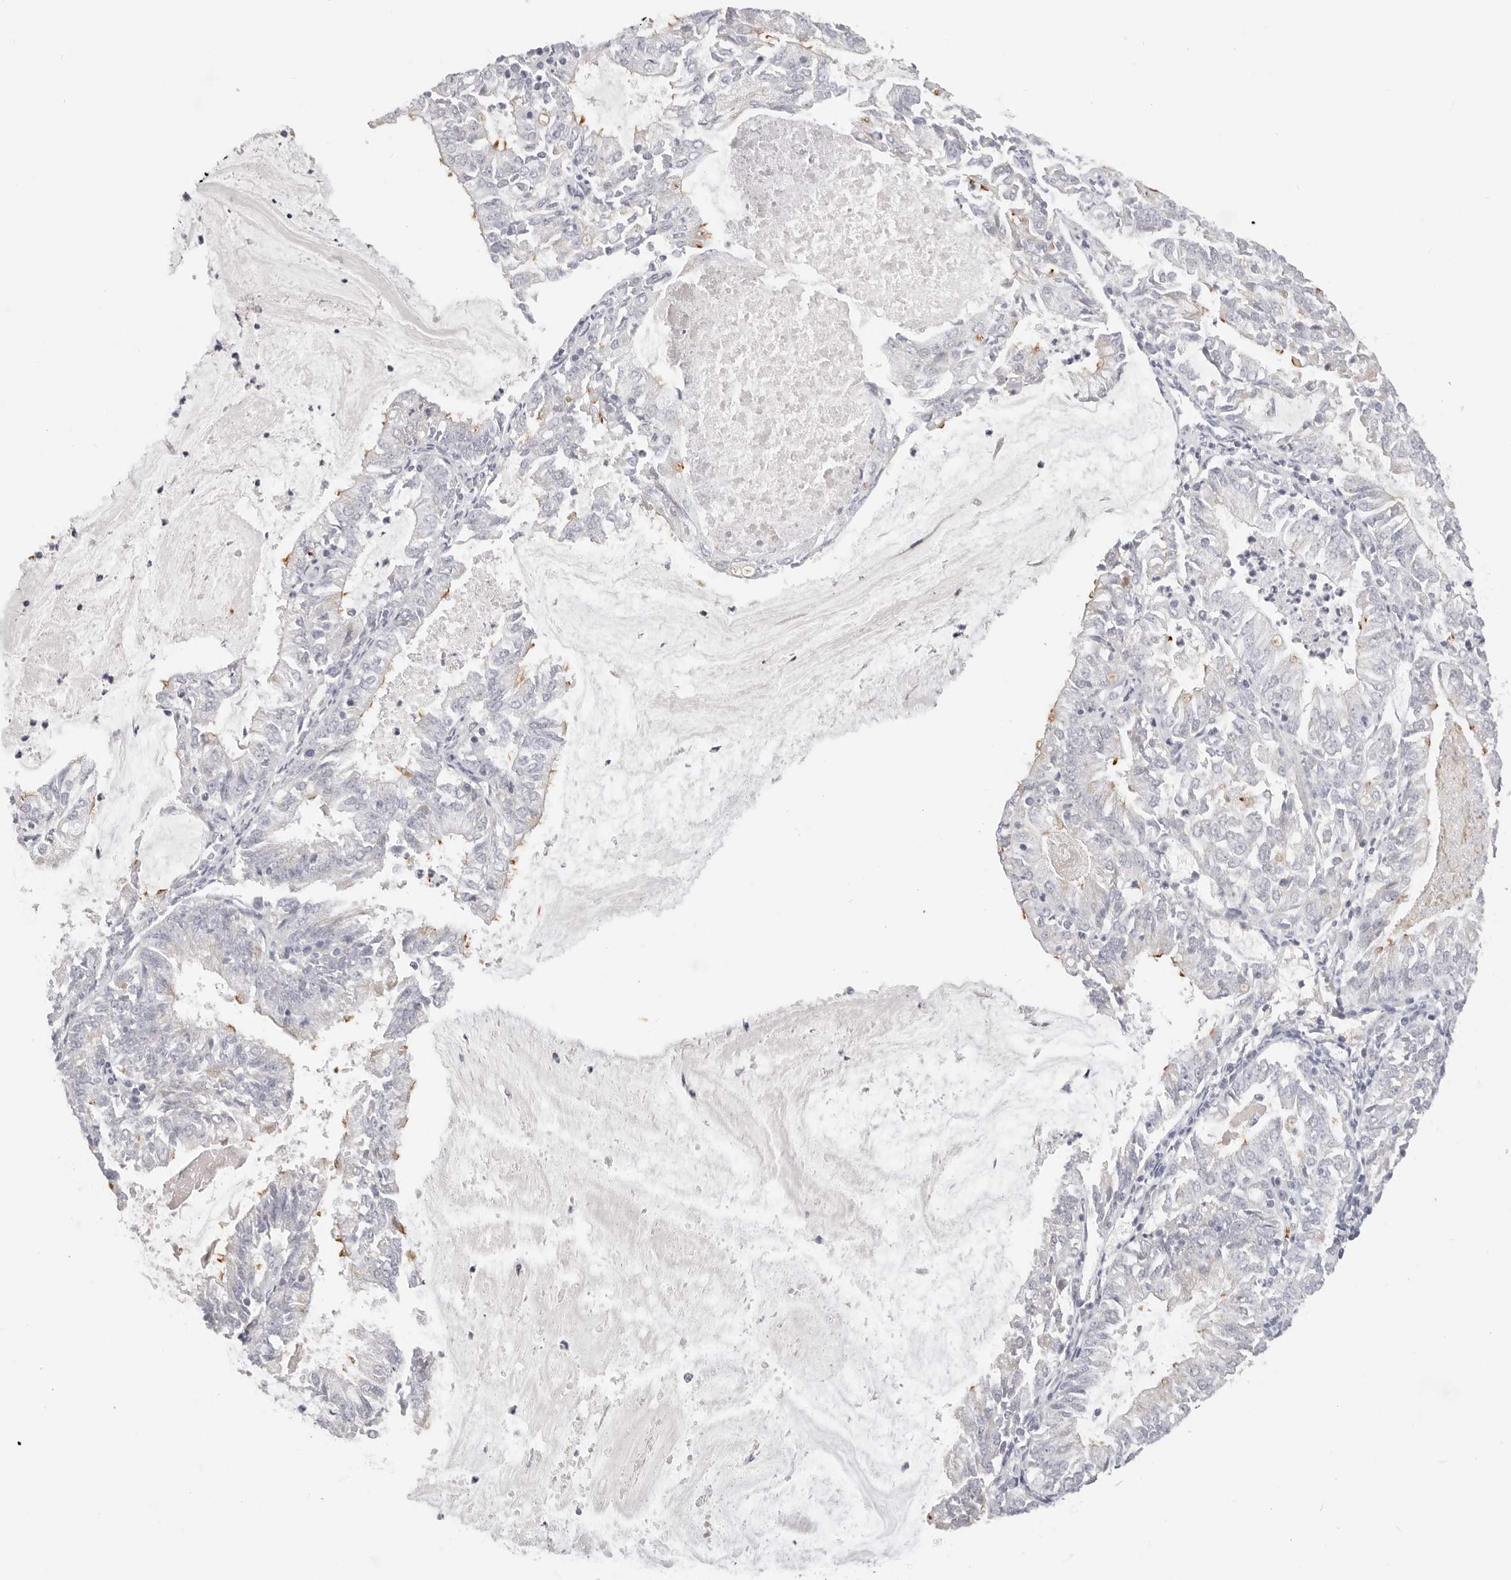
{"staining": {"intensity": "negative", "quantity": "none", "location": "none"}, "tissue": "endometrial cancer", "cell_type": "Tumor cells", "image_type": "cancer", "snomed": [{"axis": "morphology", "description": "Adenocarcinoma, NOS"}, {"axis": "topography", "description": "Endometrium"}], "caption": "A photomicrograph of human endometrial cancer is negative for staining in tumor cells.", "gene": "DTNBP1", "patient": {"sex": "female", "age": 57}}